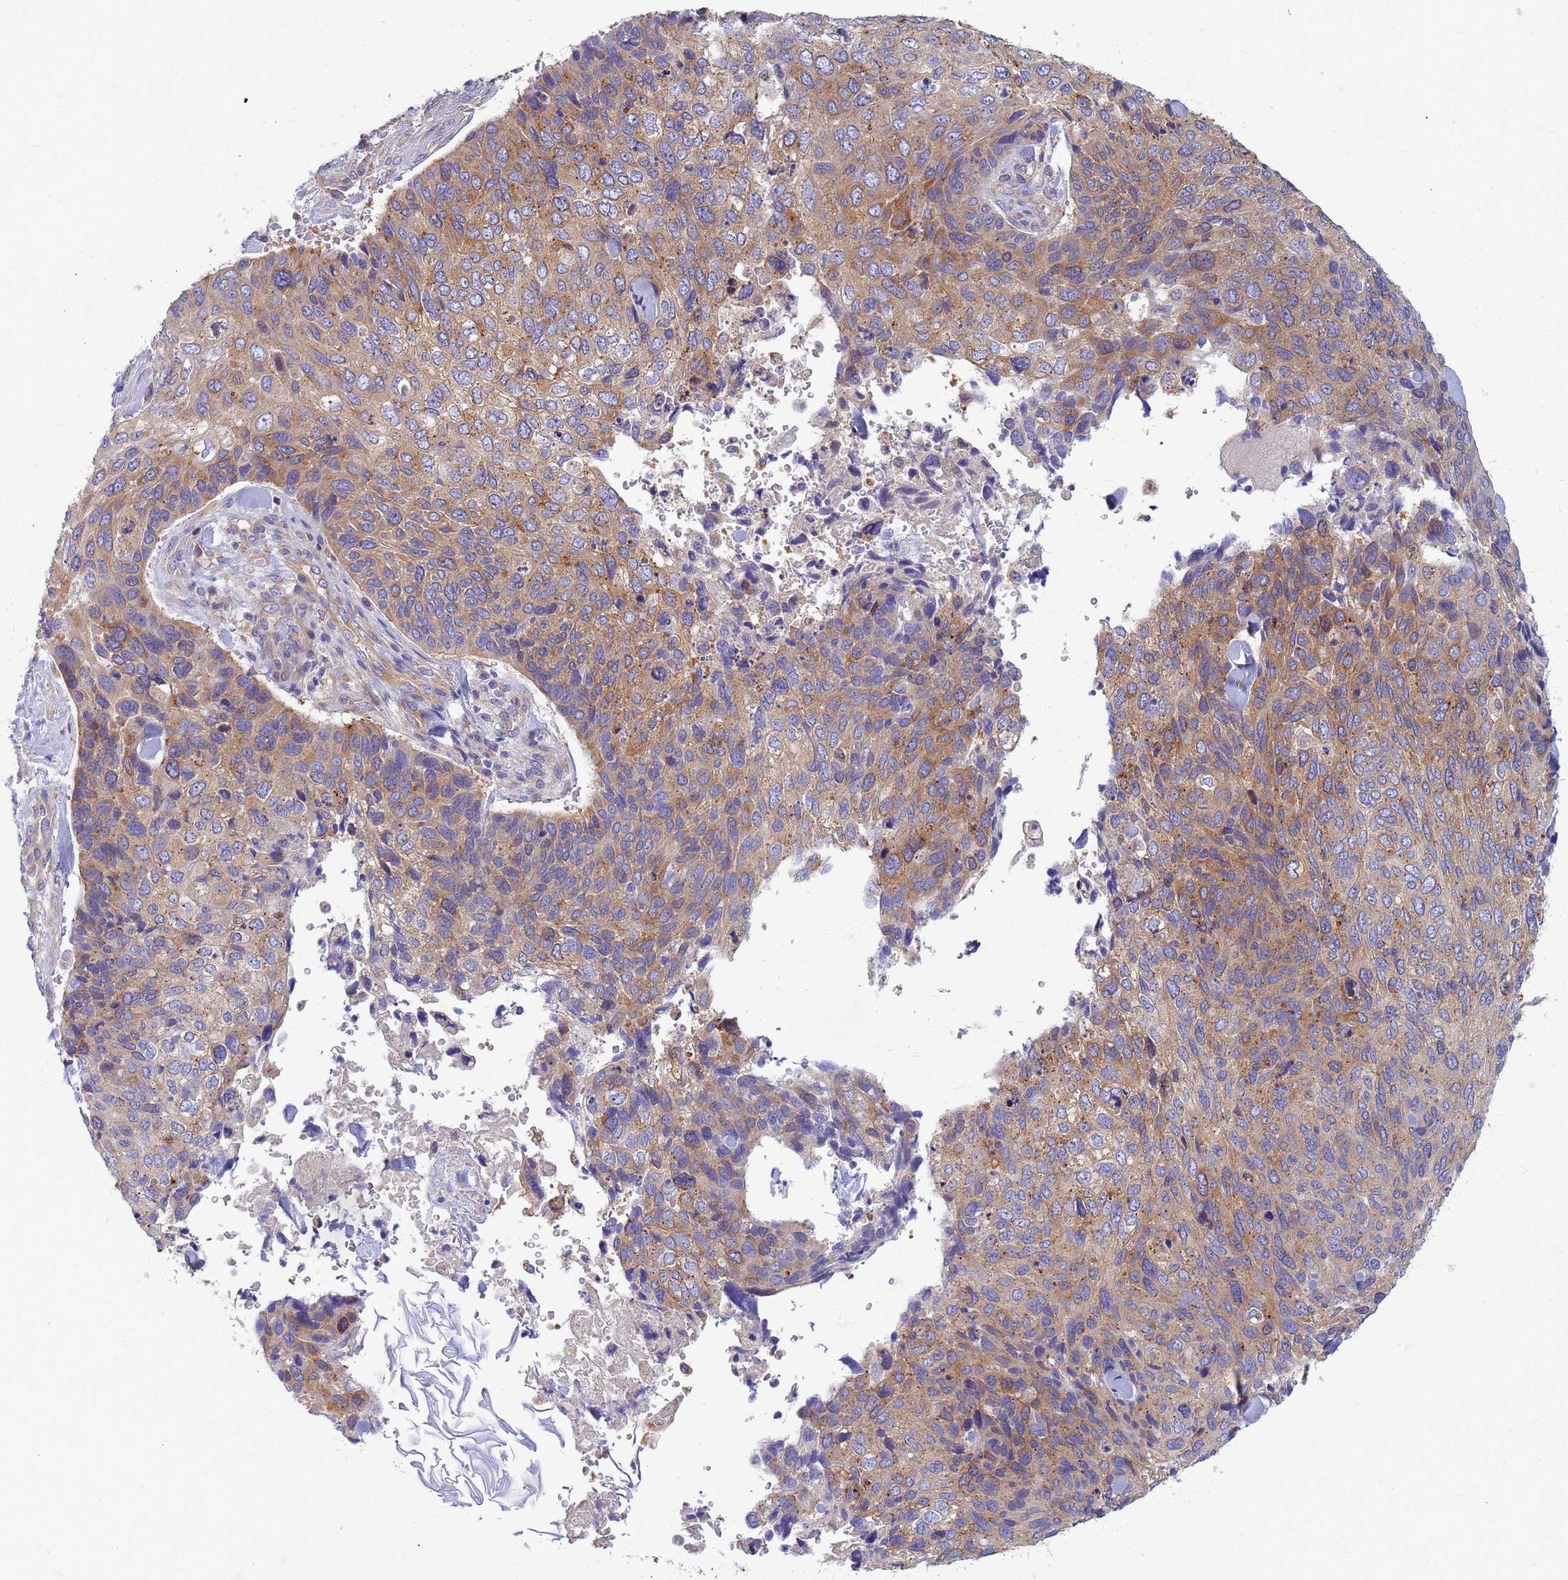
{"staining": {"intensity": "moderate", "quantity": ">75%", "location": "cytoplasmic/membranous"}, "tissue": "skin cancer", "cell_type": "Tumor cells", "image_type": "cancer", "snomed": [{"axis": "morphology", "description": "Basal cell carcinoma"}, {"axis": "topography", "description": "Skin"}], "caption": "This histopathology image demonstrates IHC staining of human skin cancer (basal cell carcinoma), with medium moderate cytoplasmic/membranous positivity in approximately >75% of tumor cells.", "gene": "EEA1", "patient": {"sex": "female", "age": 74}}